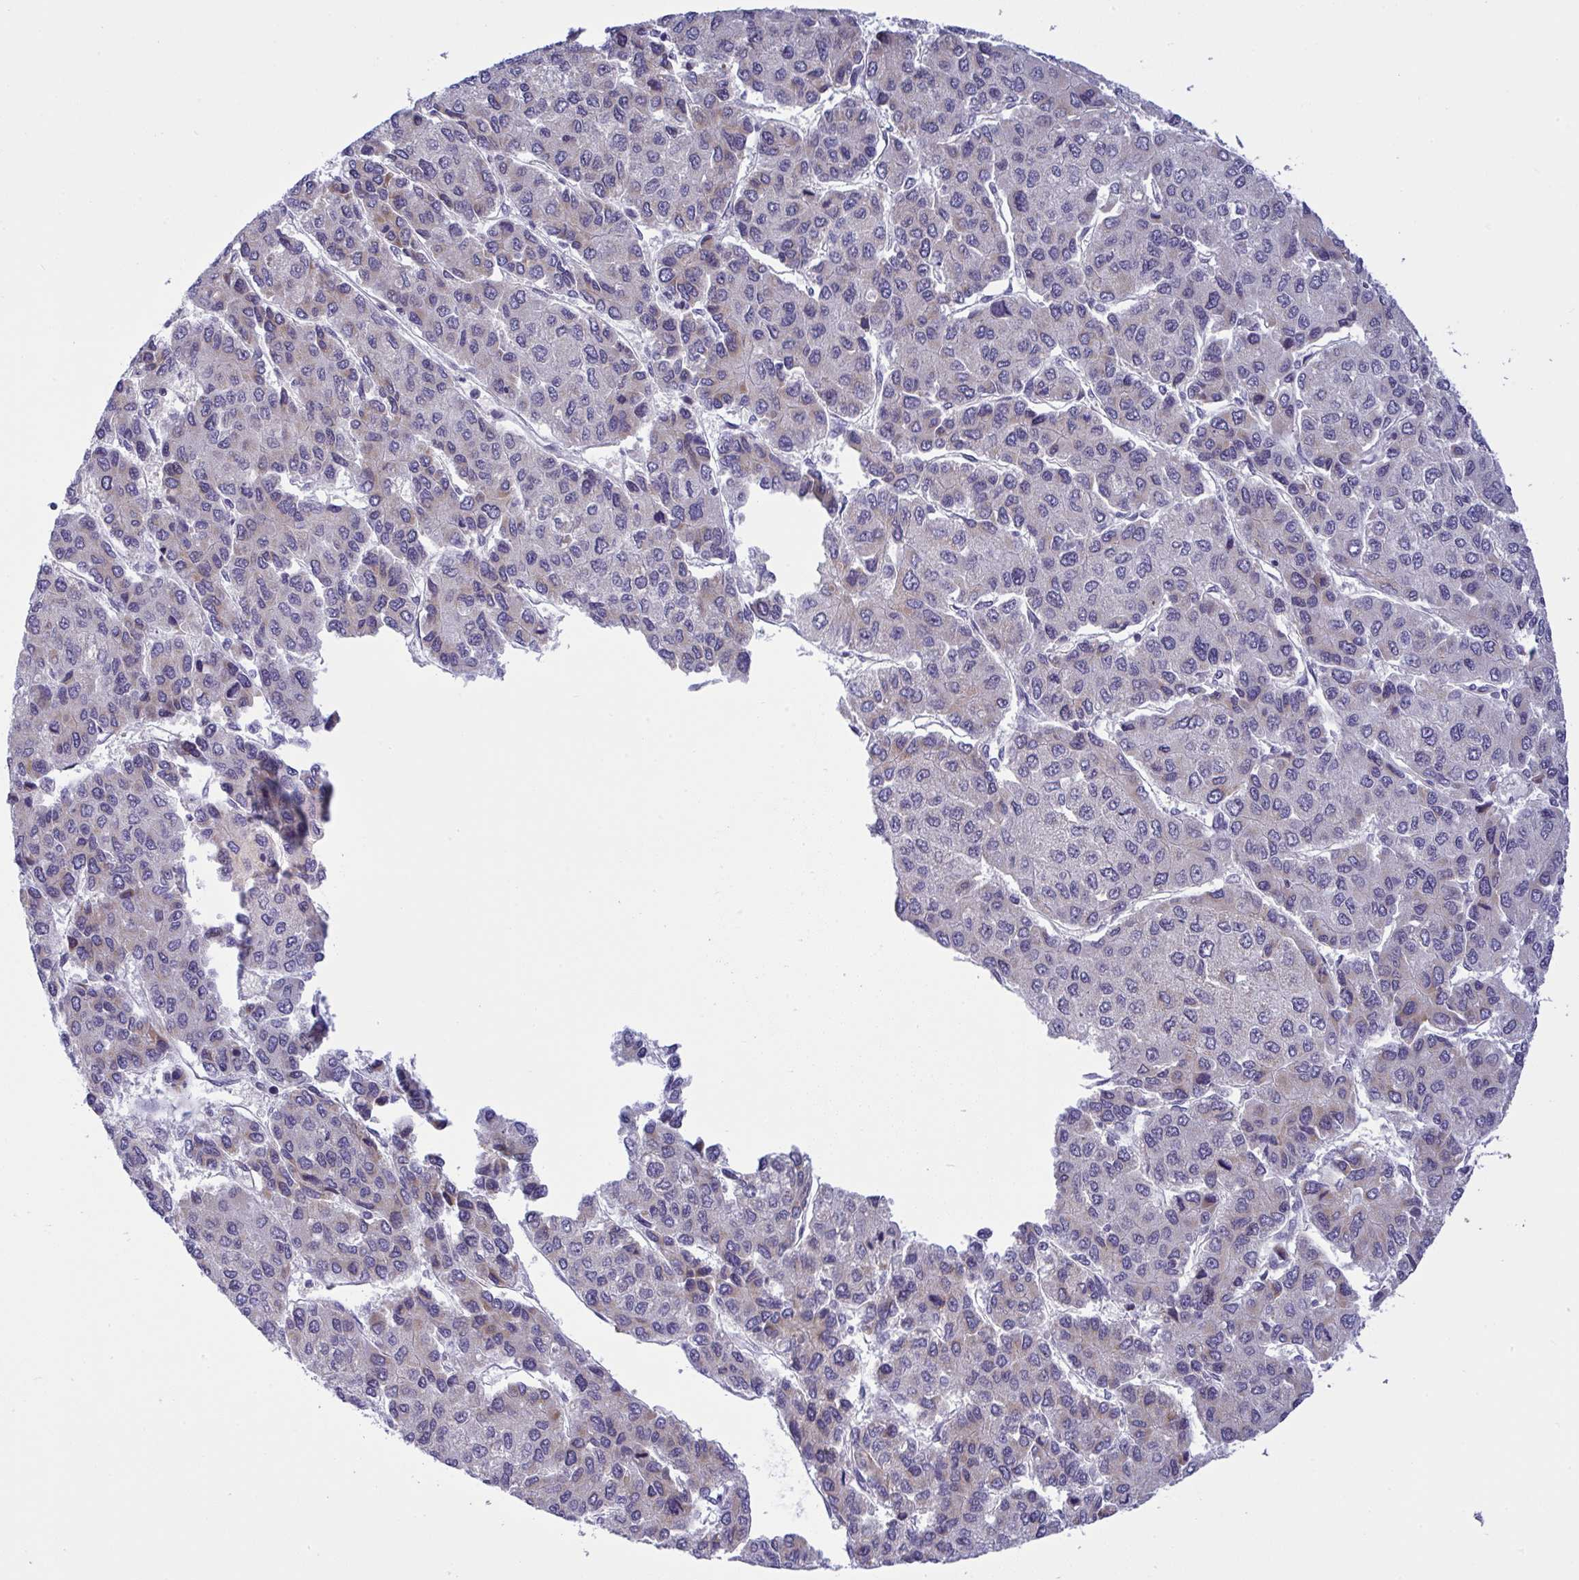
{"staining": {"intensity": "weak", "quantity": "<25%", "location": "cytoplasmic/membranous"}, "tissue": "liver cancer", "cell_type": "Tumor cells", "image_type": "cancer", "snomed": [{"axis": "morphology", "description": "Carcinoma, Hepatocellular, NOS"}, {"axis": "topography", "description": "Liver"}], "caption": "This is an IHC micrograph of human liver cancer (hepatocellular carcinoma). There is no staining in tumor cells.", "gene": "NTN1", "patient": {"sex": "female", "age": 66}}